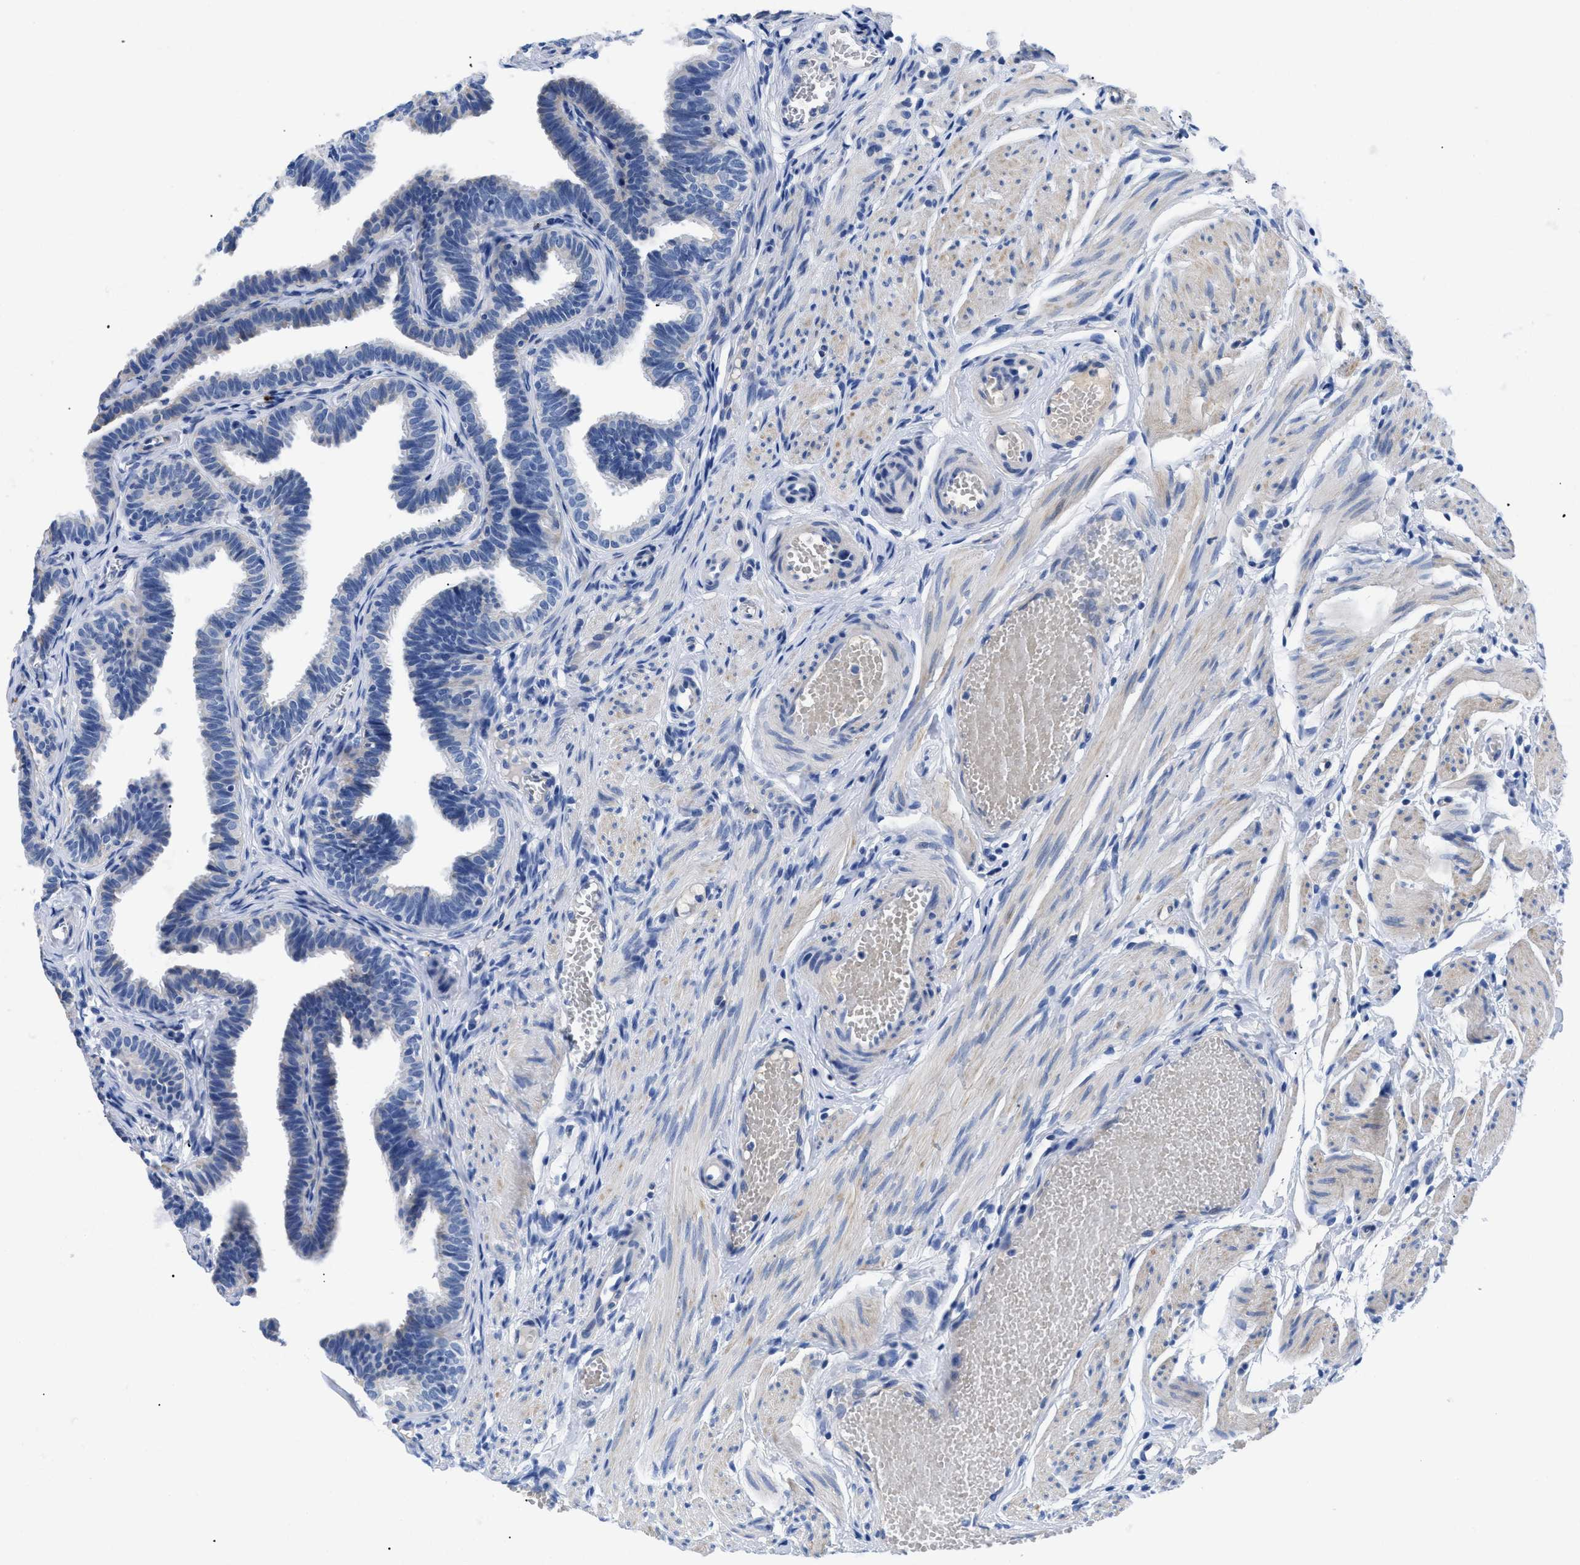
{"staining": {"intensity": "negative", "quantity": "none", "location": "none"}, "tissue": "fallopian tube", "cell_type": "Glandular cells", "image_type": "normal", "snomed": [{"axis": "morphology", "description": "Normal tissue, NOS"}, {"axis": "topography", "description": "Fallopian tube"}, {"axis": "topography", "description": "Ovary"}], "caption": "IHC of unremarkable fallopian tube shows no expression in glandular cells. (Stains: DAB (3,3'-diaminobenzidine) IHC with hematoxylin counter stain, Microscopy: brightfield microscopy at high magnification).", "gene": "TMEM68", "patient": {"sex": "female", "age": 23}}